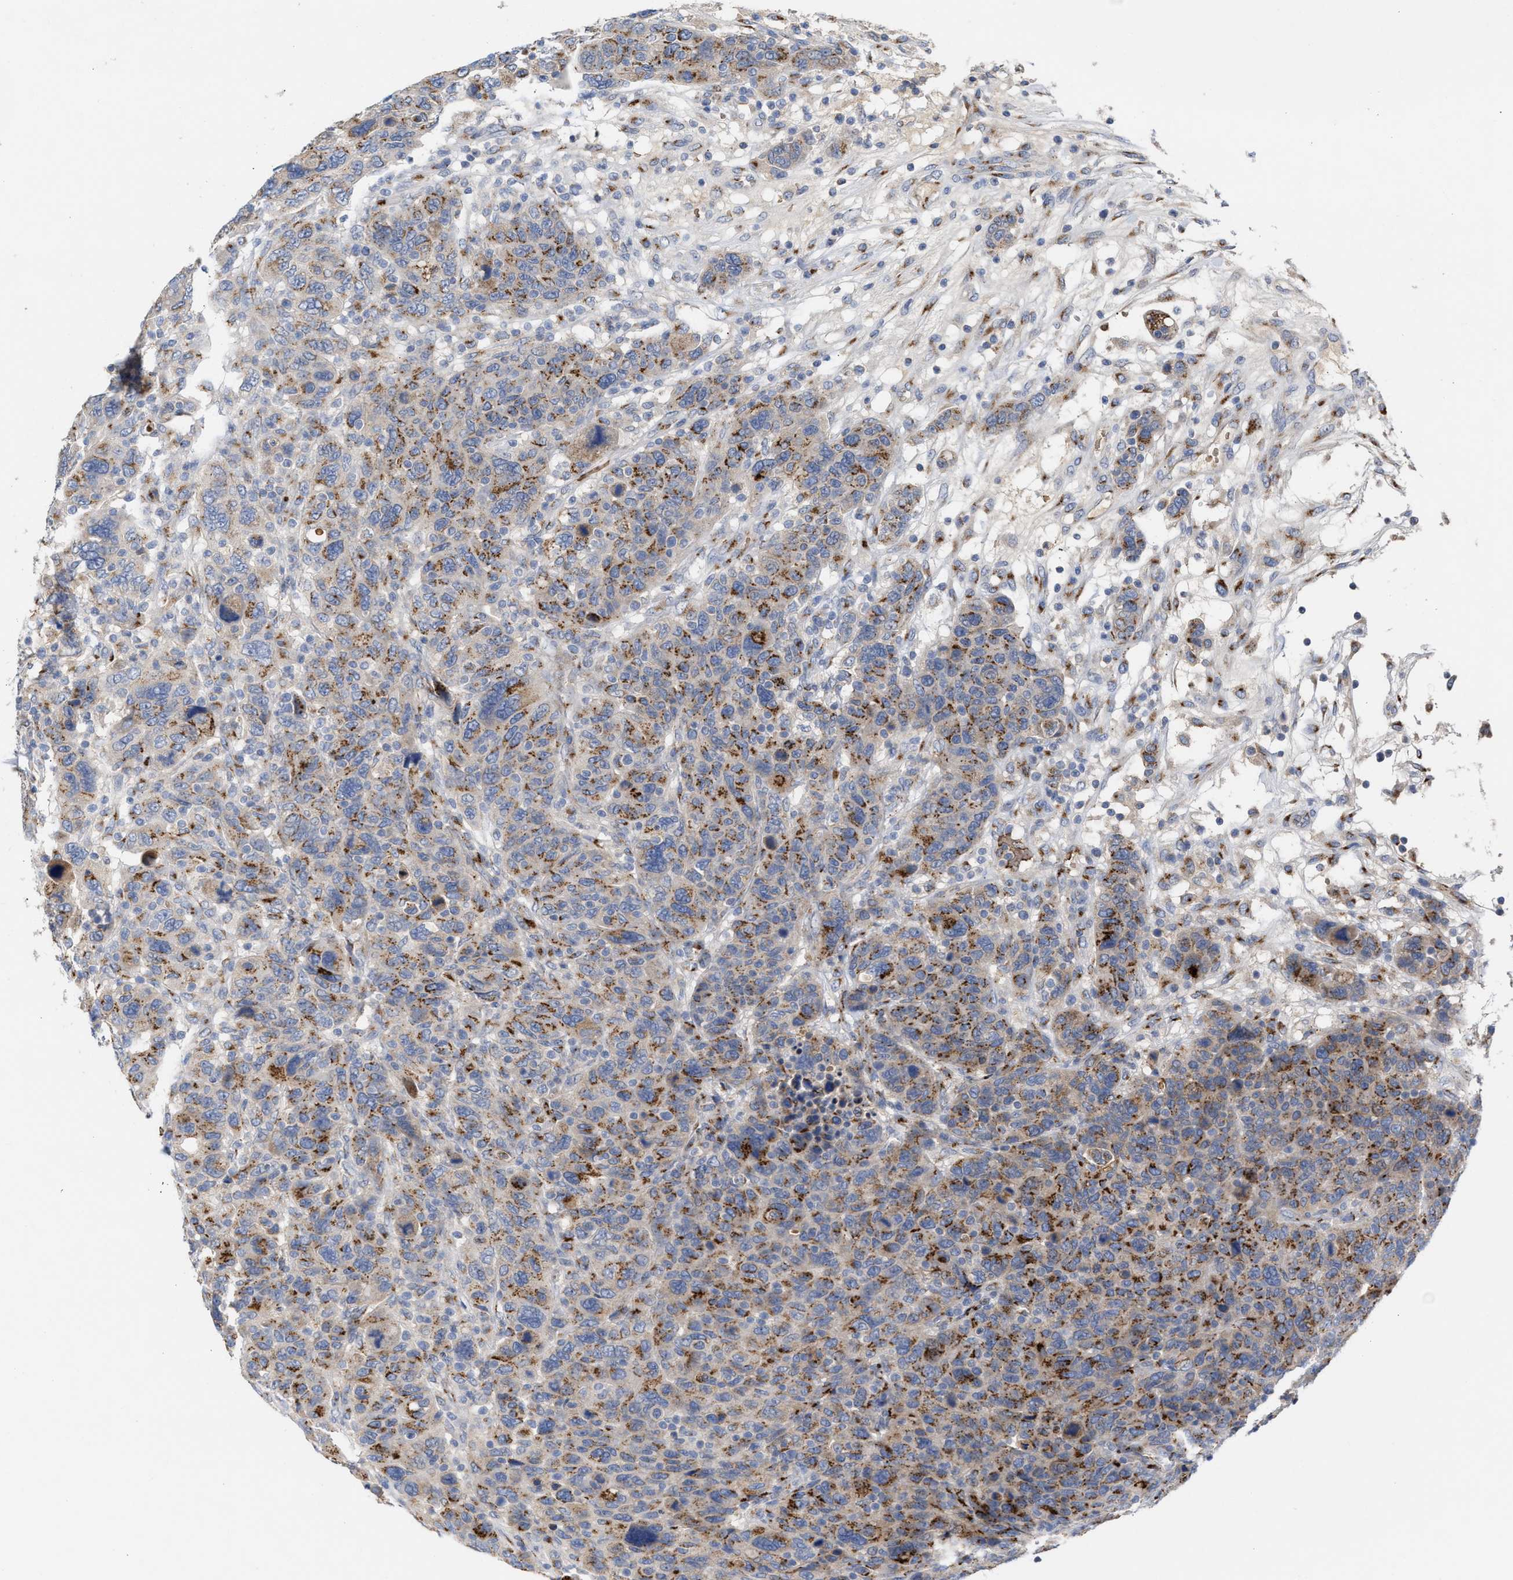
{"staining": {"intensity": "strong", "quantity": "25%-75%", "location": "cytoplasmic/membranous"}, "tissue": "breast cancer", "cell_type": "Tumor cells", "image_type": "cancer", "snomed": [{"axis": "morphology", "description": "Duct carcinoma"}, {"axis": "topography", "description": "Breast"}], "caption": "Breast cancer stained with IHC demonstrates strong cytoplasmic/membranous expression in about 25%-75% of tumor cells. The staining is performed using DAB (3,3'-diaminobenzidine) brown chromogen to label protein expression. The nuclei are counter-stained blue using hematoxylin.", "gene": "CCL2", "patient": {"sex": "female", "age": 37}}